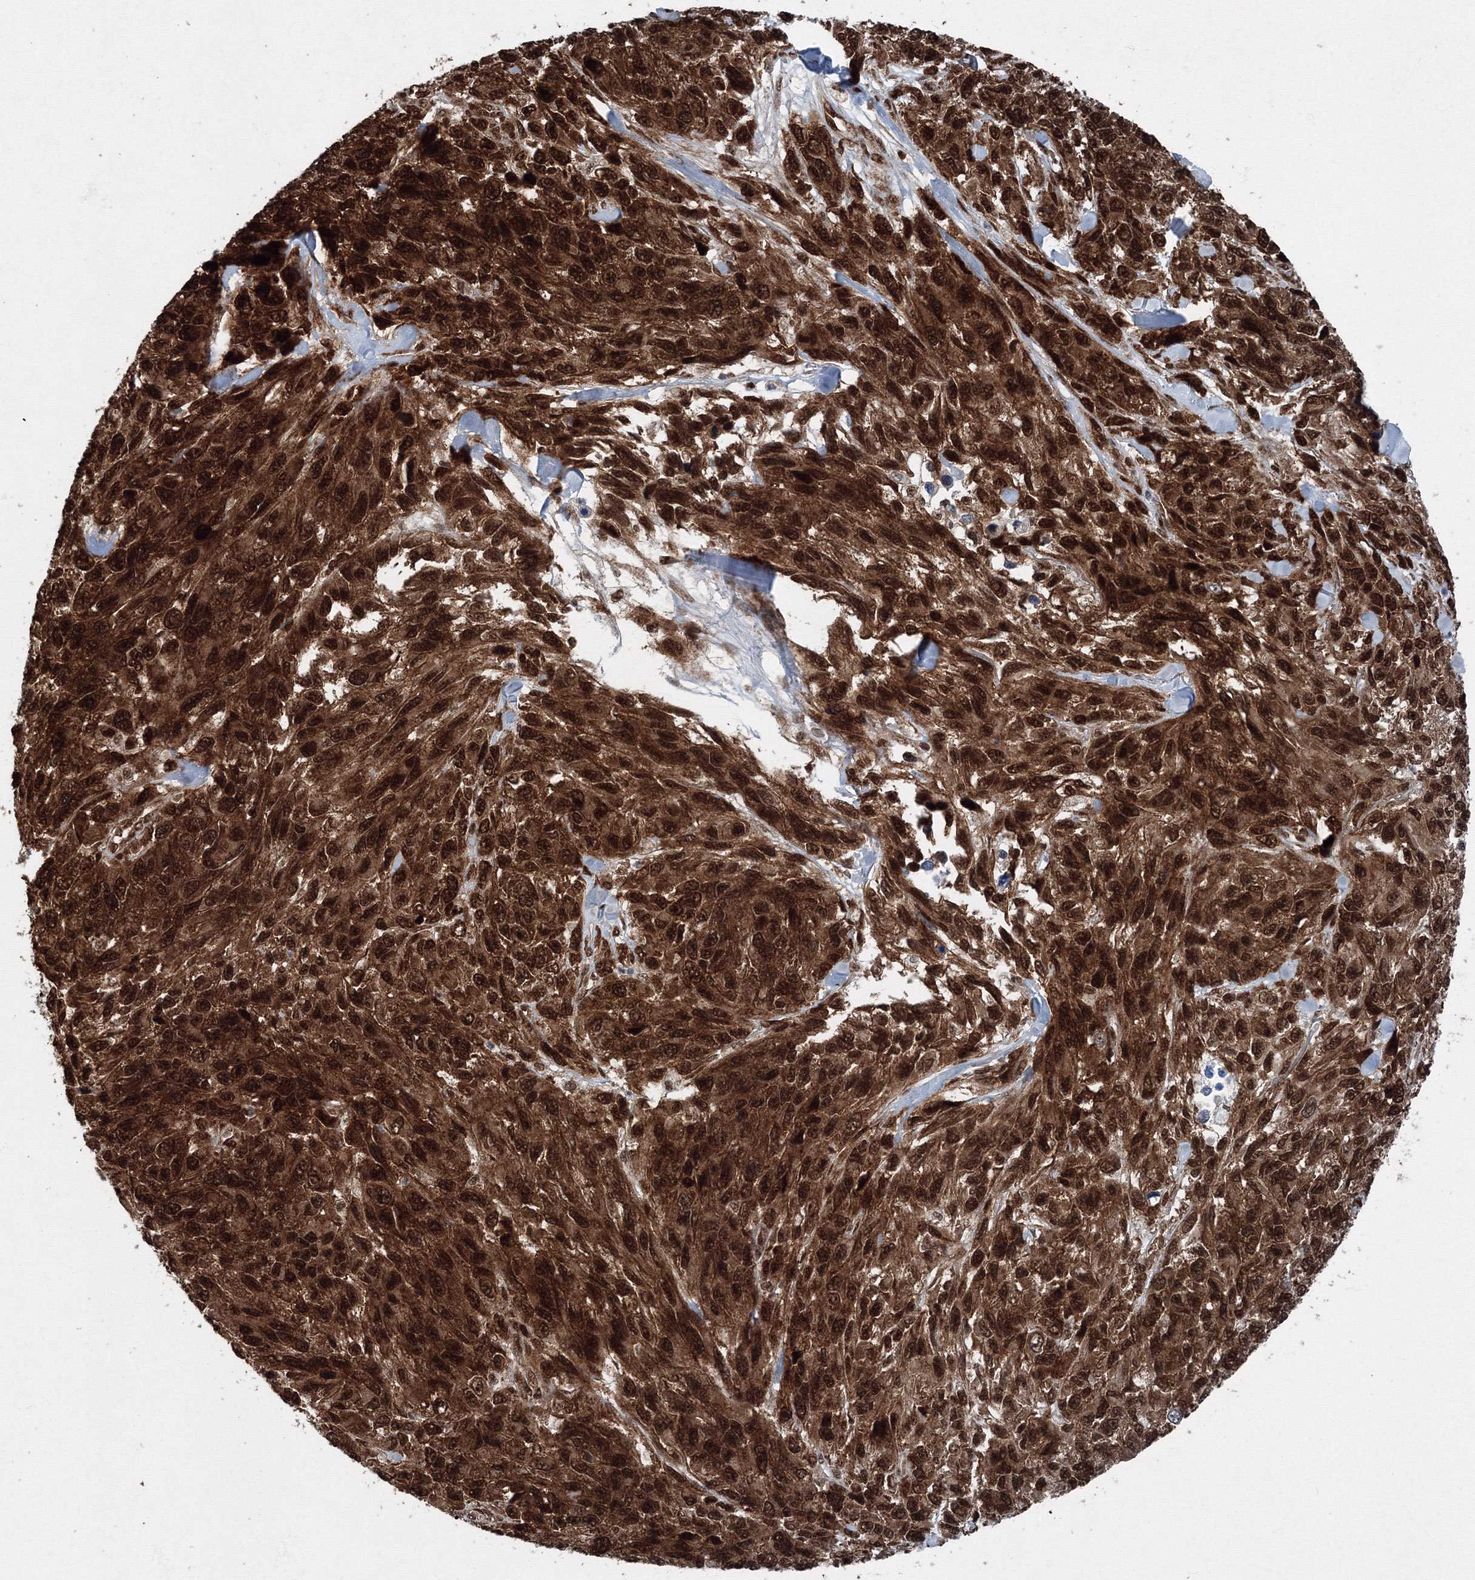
{"staining": {"intensity": "strong", "quantity": ">75%", "location": "cytoplasmic/membranous,nuclear"}, "tissue": "melanoma", "cell_type": "Tumor cells", "image_type": "cancer", "snomed": [{"axis": "morphology", "description": "Malignant melanoma, NOS"}, {"axis": "topography", "description": "Skin"}], "caption": "IHC (DAB) staining of melanoma demonstrates strong cytoplasmic/membranous and nuclear protein expression in about >75% of tumor cells.", "gene": "SNRPC", "patient": {"sex": "female", "age": 96}}